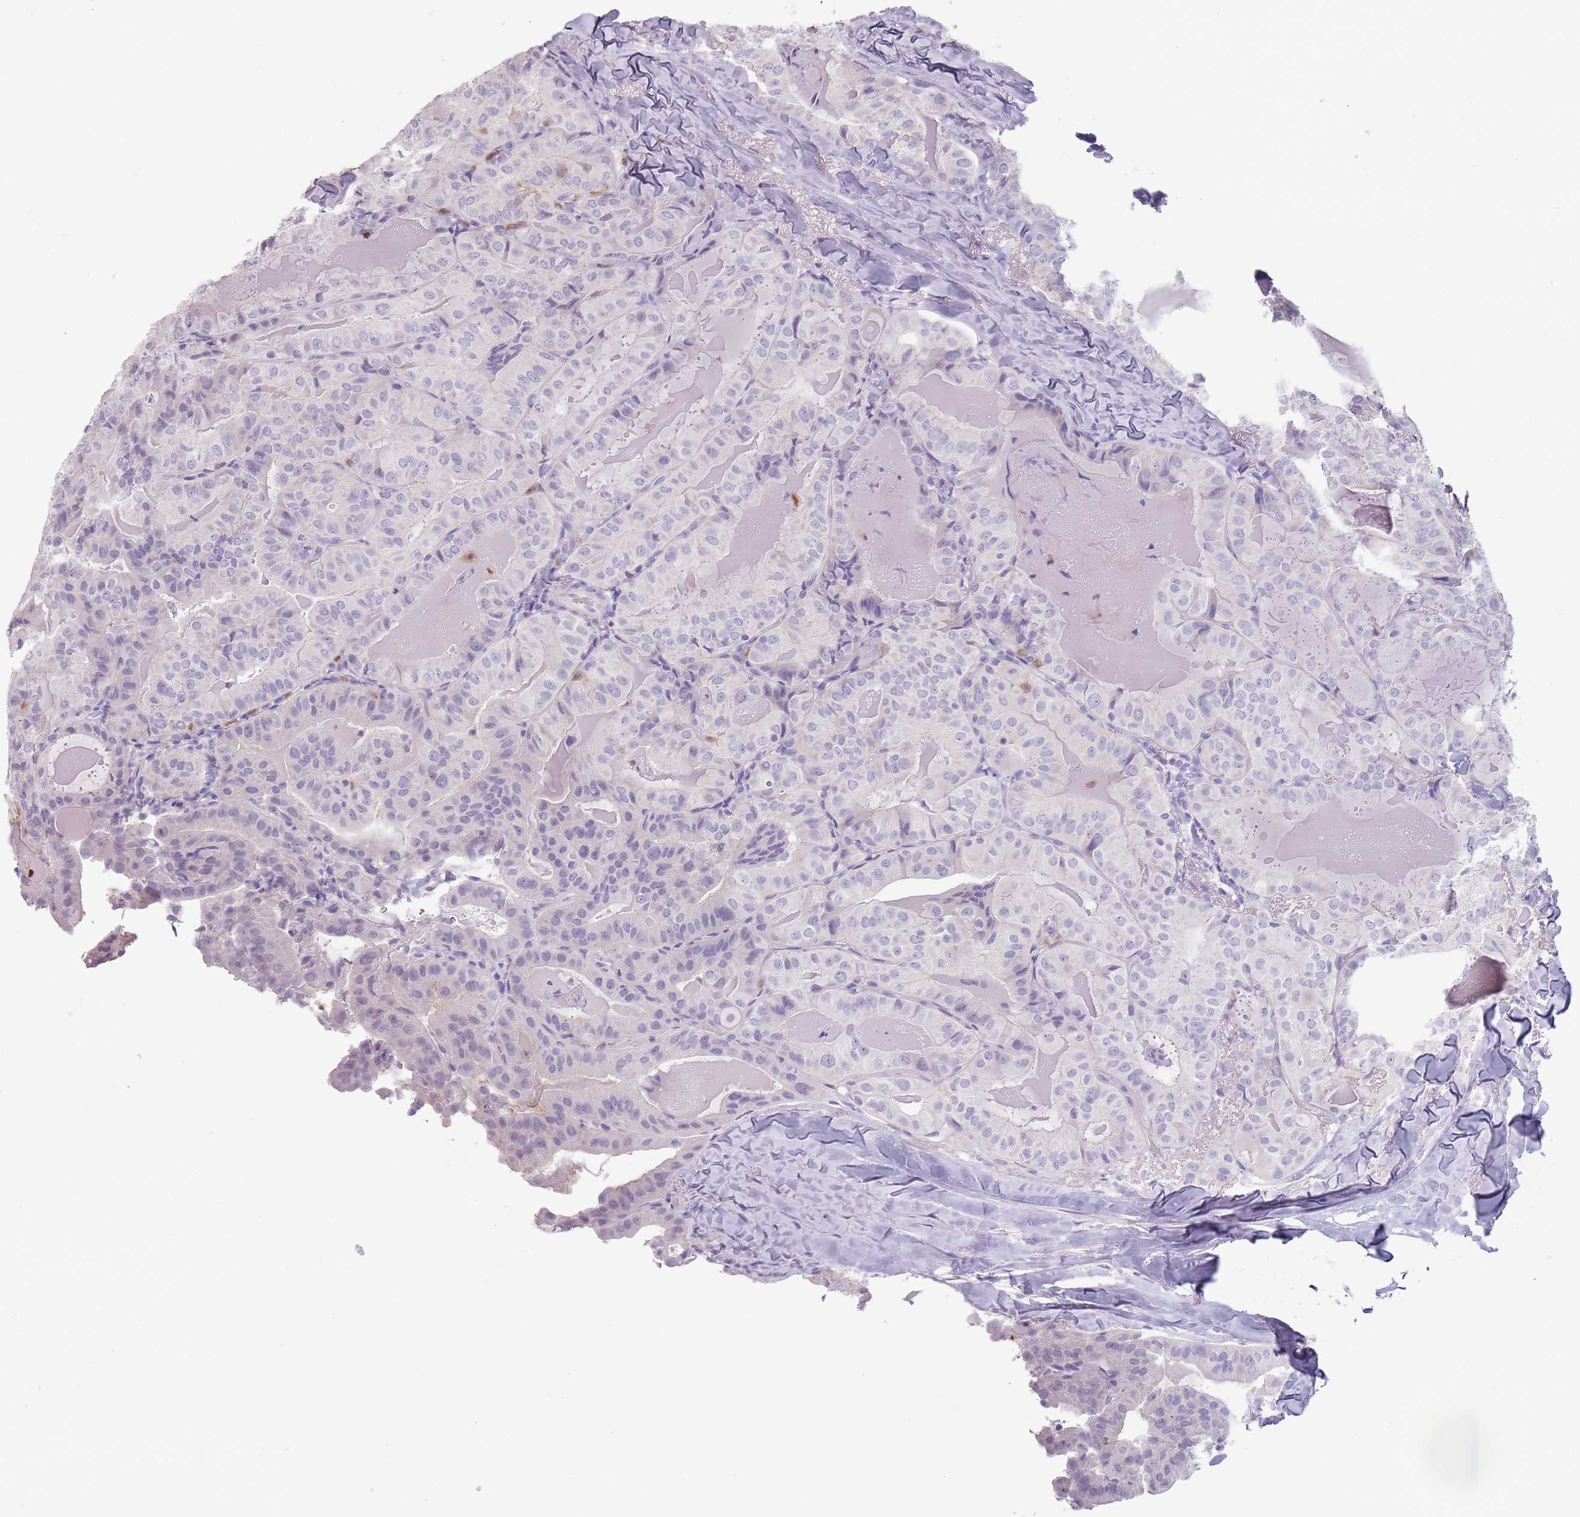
{"staining": {"intensity": "negative", "quantity": "none", "location": "none"}, "tissue": "thyroid cancer", "cell_type": "Tumor cells", "image_type": "cancer", "snomed": [{"axis": "morphology", "description": "Papillary adenocarcinoma, NOS"}, {"axis": "topography", "description": "Thyroid gland"}], "caption": "This is an immunohistochemistry (IHC) photomicrograph of human thyroid cancer. There is no staining in tumor cells.", "gene": "ZNF584", "patient": {"sex": "female", "age": 68}}